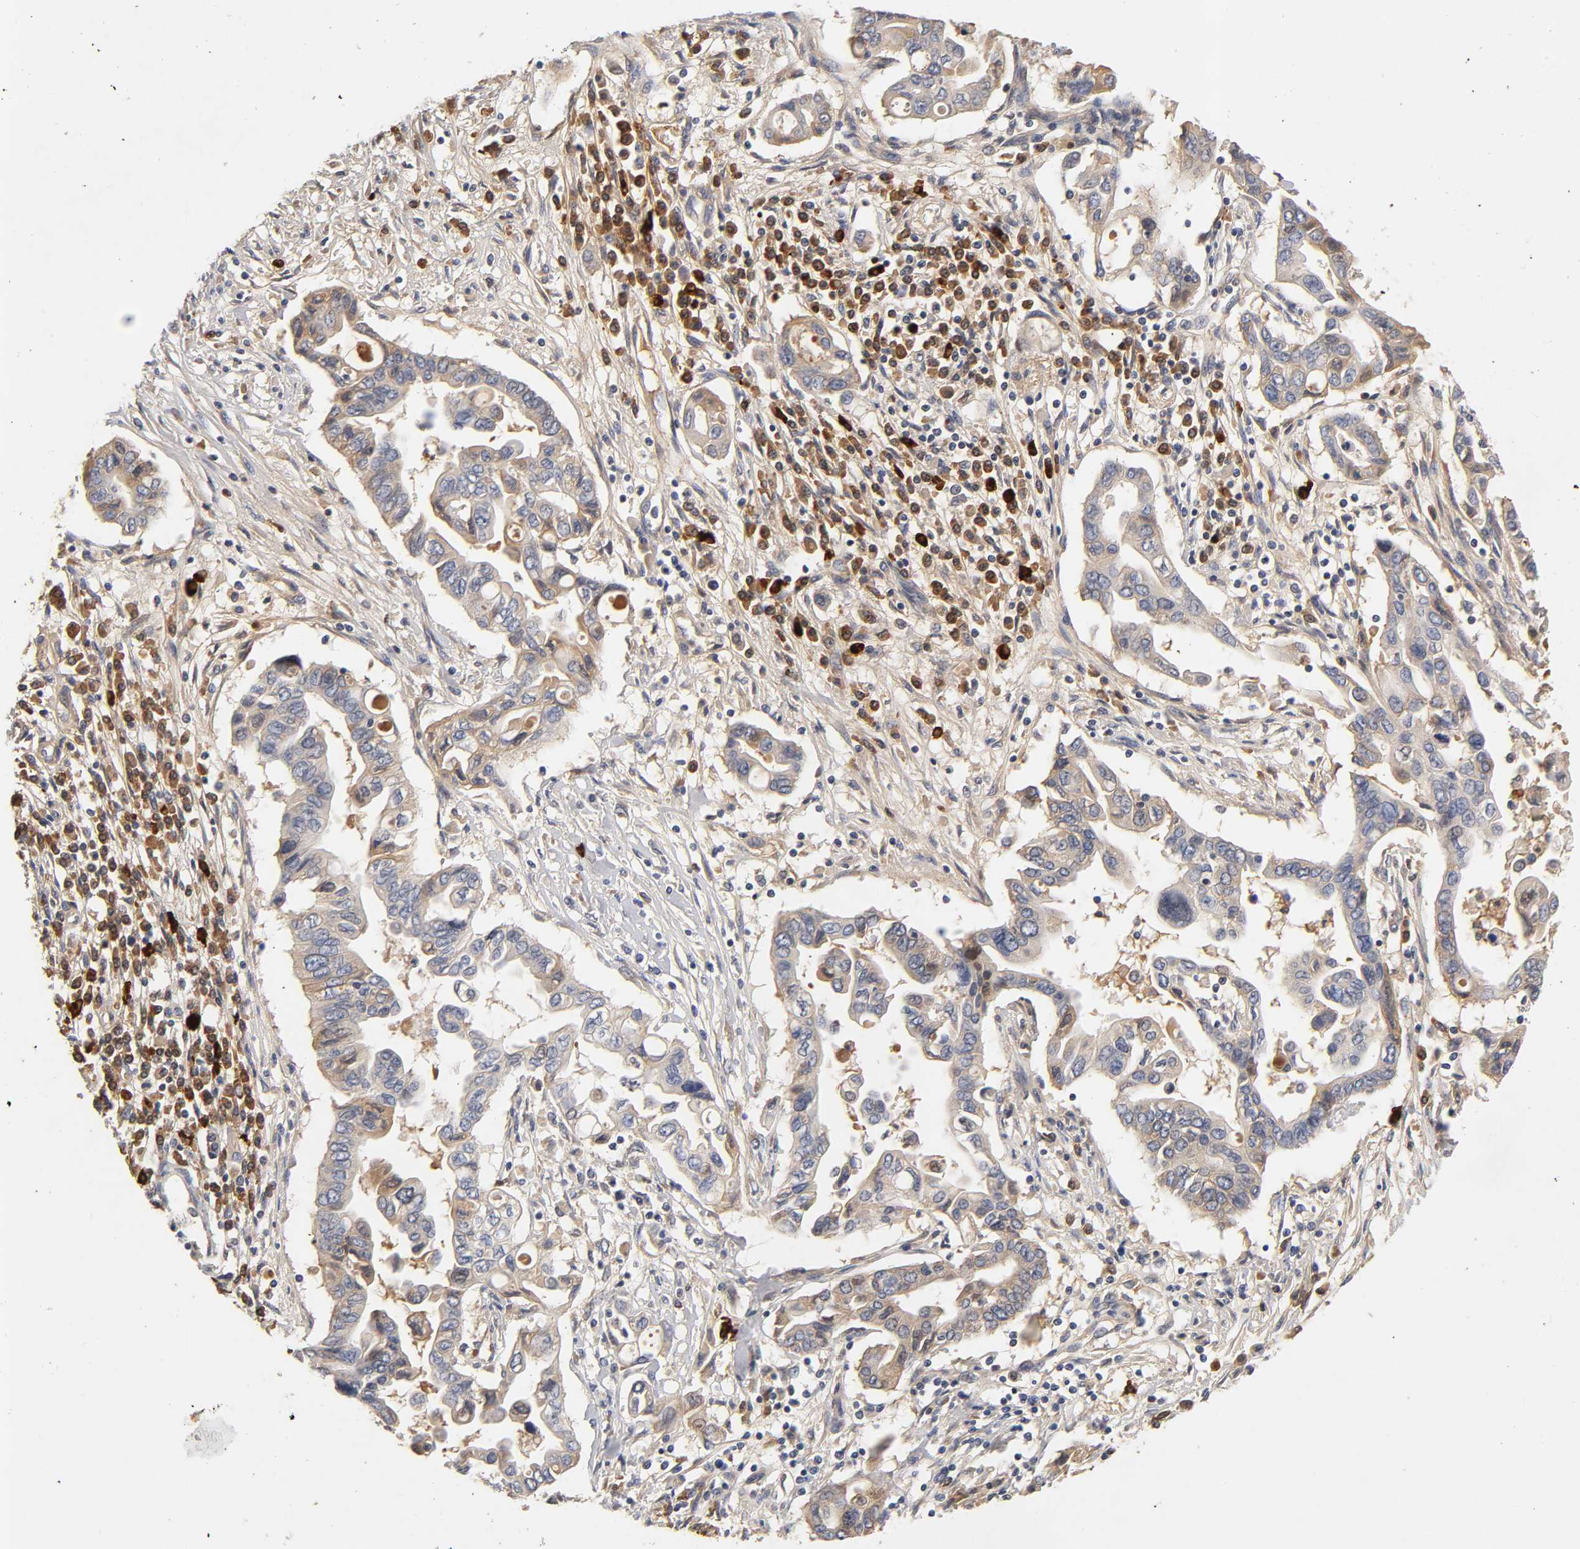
{"staining": {"intensity": "moderate", "quantity": ">75%", "location": "cytoplasmic/membranous"}, "tissue": "pancreatic cancer", "cell_type": "Tumor cells", "image_type": "cancer", "snomed": [{"axis": "morphology", "description": "Adenocarcinoma, NOS"}, {"axis": "topography", "description": "Pancreas"}], "caption": "Human pancreatic adenocarcinoma stained with a protein marker reveals moderate staining in tumor cells.", "gene": "RPS29", "patient": {"sex": "female", "age": 57}}